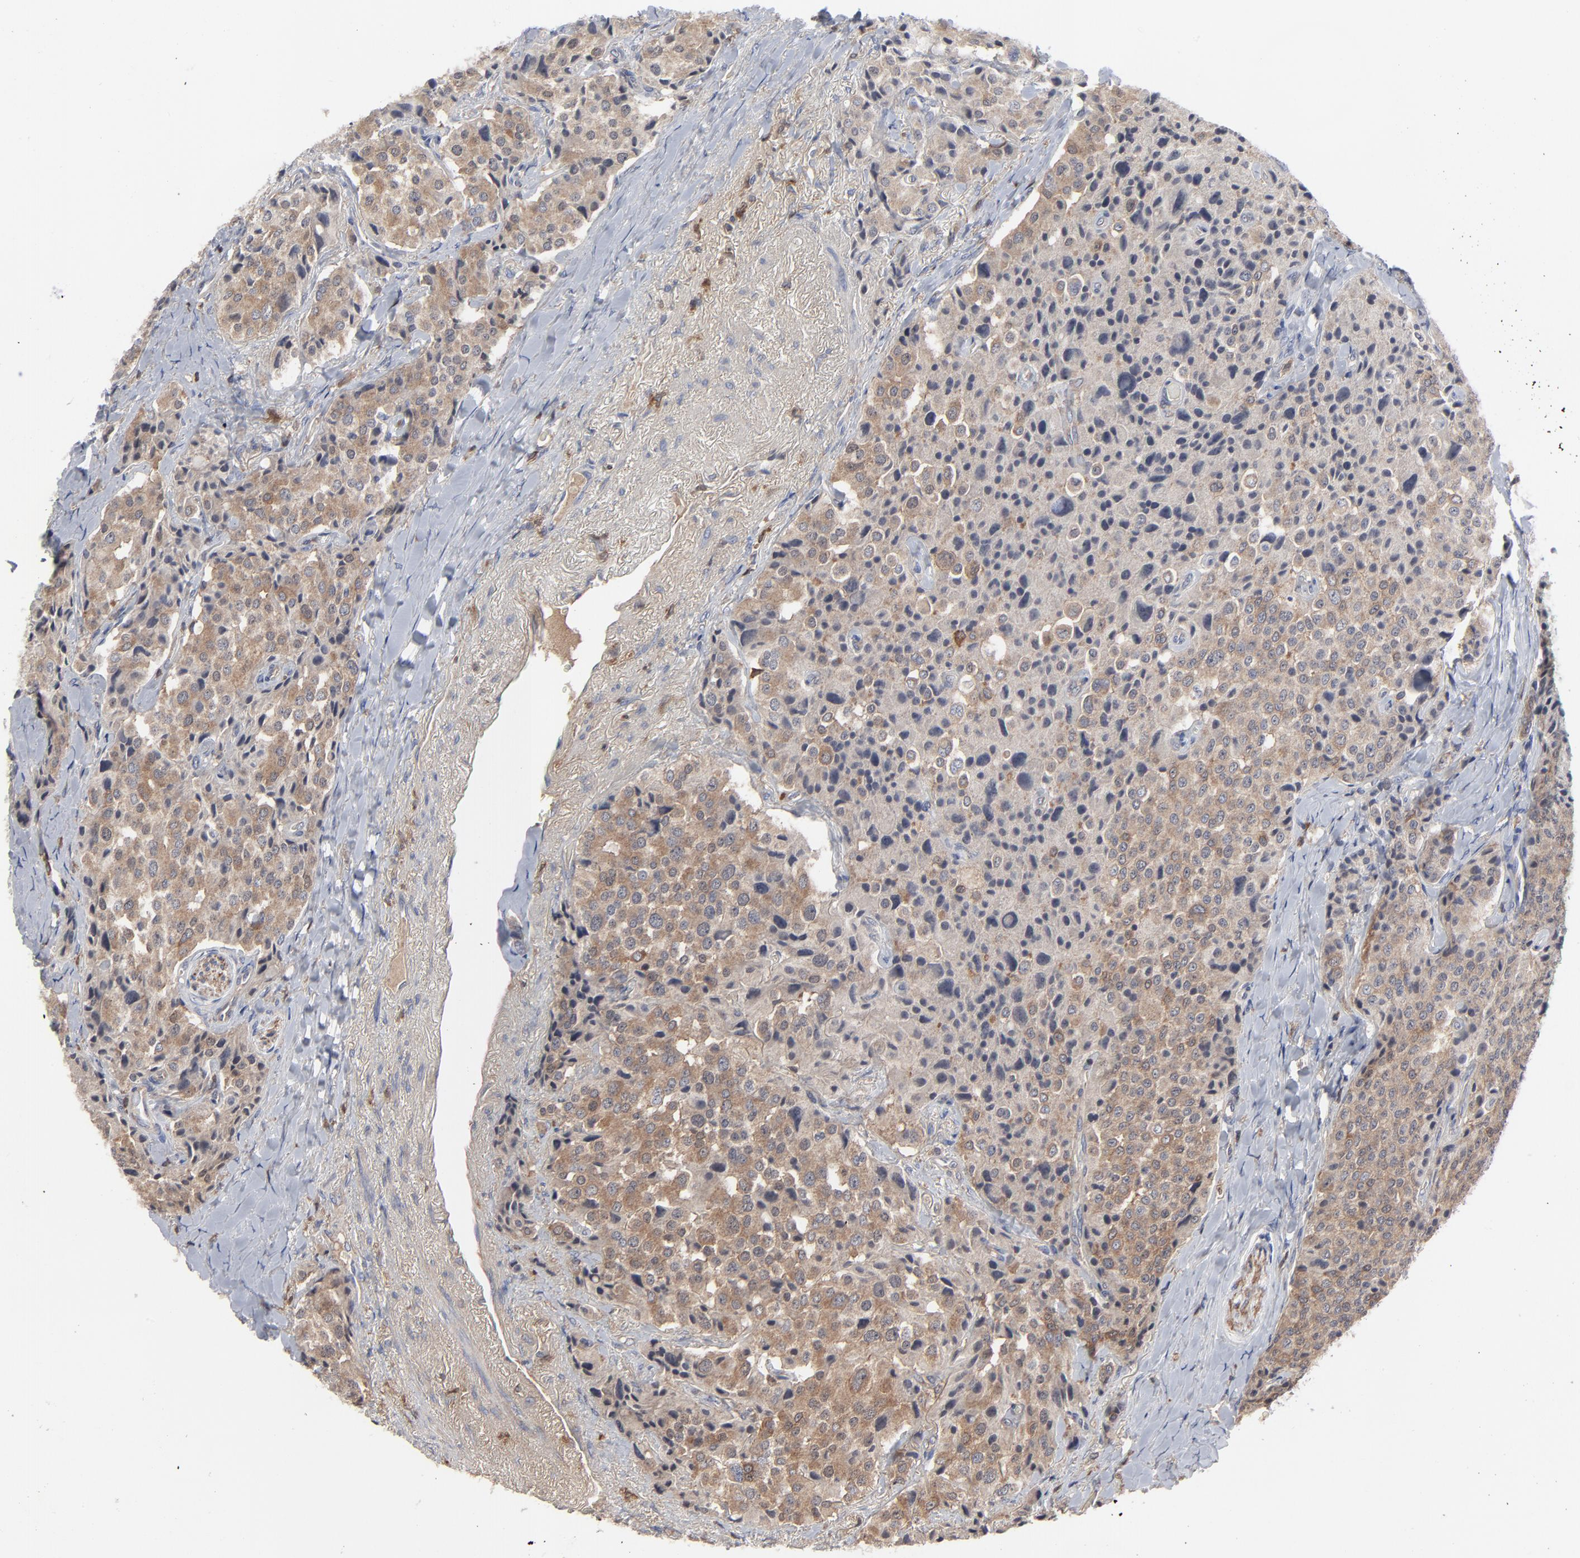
{"staining": {"intensity": "moderate", "quantity": ">75%", "location": "cytoplasmic/membranous"}, "tissue": "carcinoid", "cell_type": "Tumor cells", "image_type": "cancer", "snomed": [{"axis": "morphology", "description": "Carcinoid, malignant, NOS"}, {"axis": "topography", "description": "Colon"}], "caption": "Immunohistochemical staining of human carcinoid exhibits moderate cytoplasmic/membranous protein staining in about >75% of tumor cells. (DAB IHC, brown staining for protein, blue staining for nuclei).", "gene": "MAP2K1", "patient": {"sex": "female", "age": 61}}